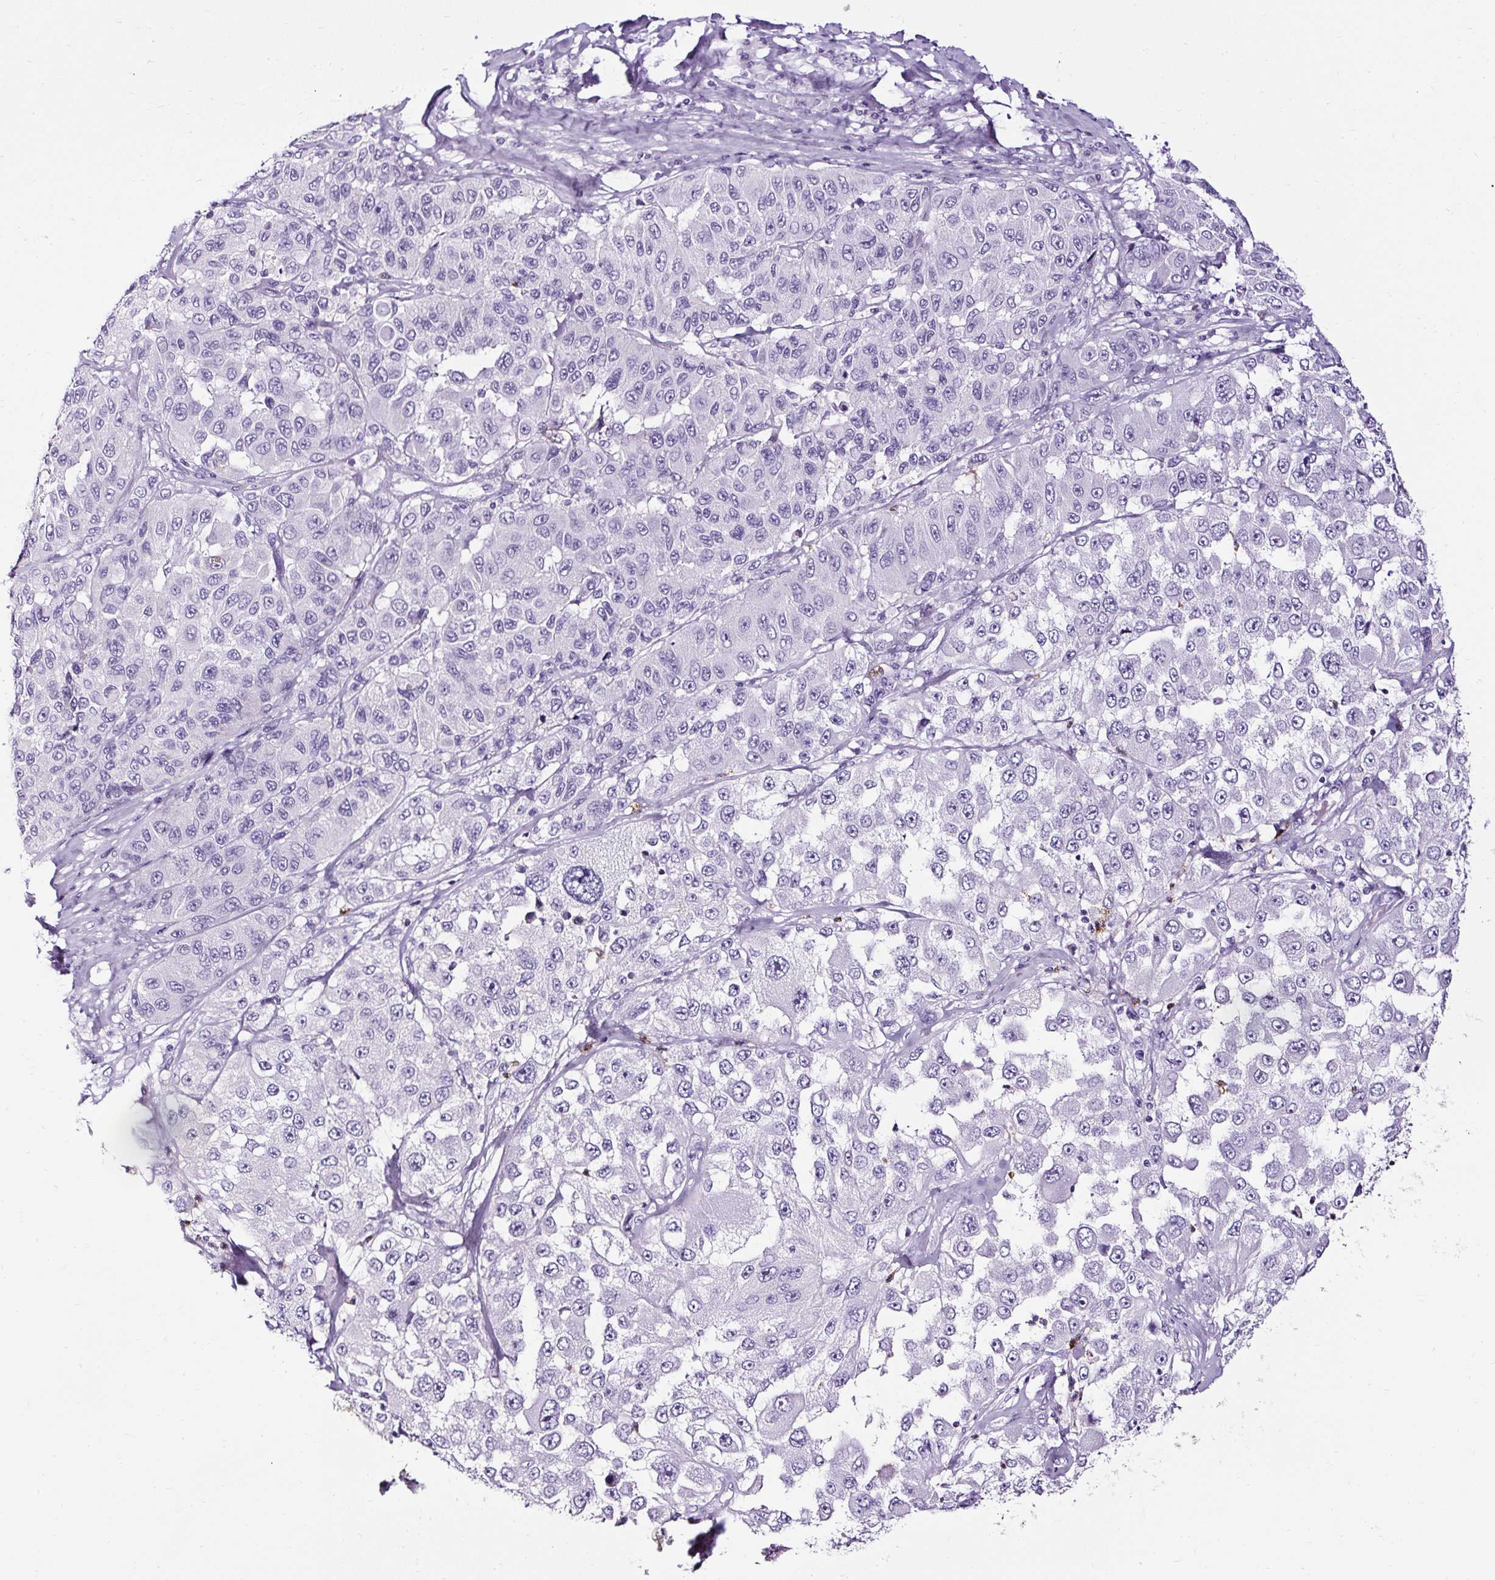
{"staining": {"intensity": "negative", "quantity": "none", "location": "none"}, "tissue": "melanoma", "cell_type": "Tumor cells", "image_type": "cancer", "snomed": [{"axis": "morphology", "description": "Malignant melanoma, Metastatic site"}, {"axis": "topography", "description": "Lymph node"}], "caption": "A histopathology image of human malignant melanoma (metastatic site) is negative for staining in tumor cells.", "gene": "SLC7A8", "patient": {"sex": "male", "age": 62}}